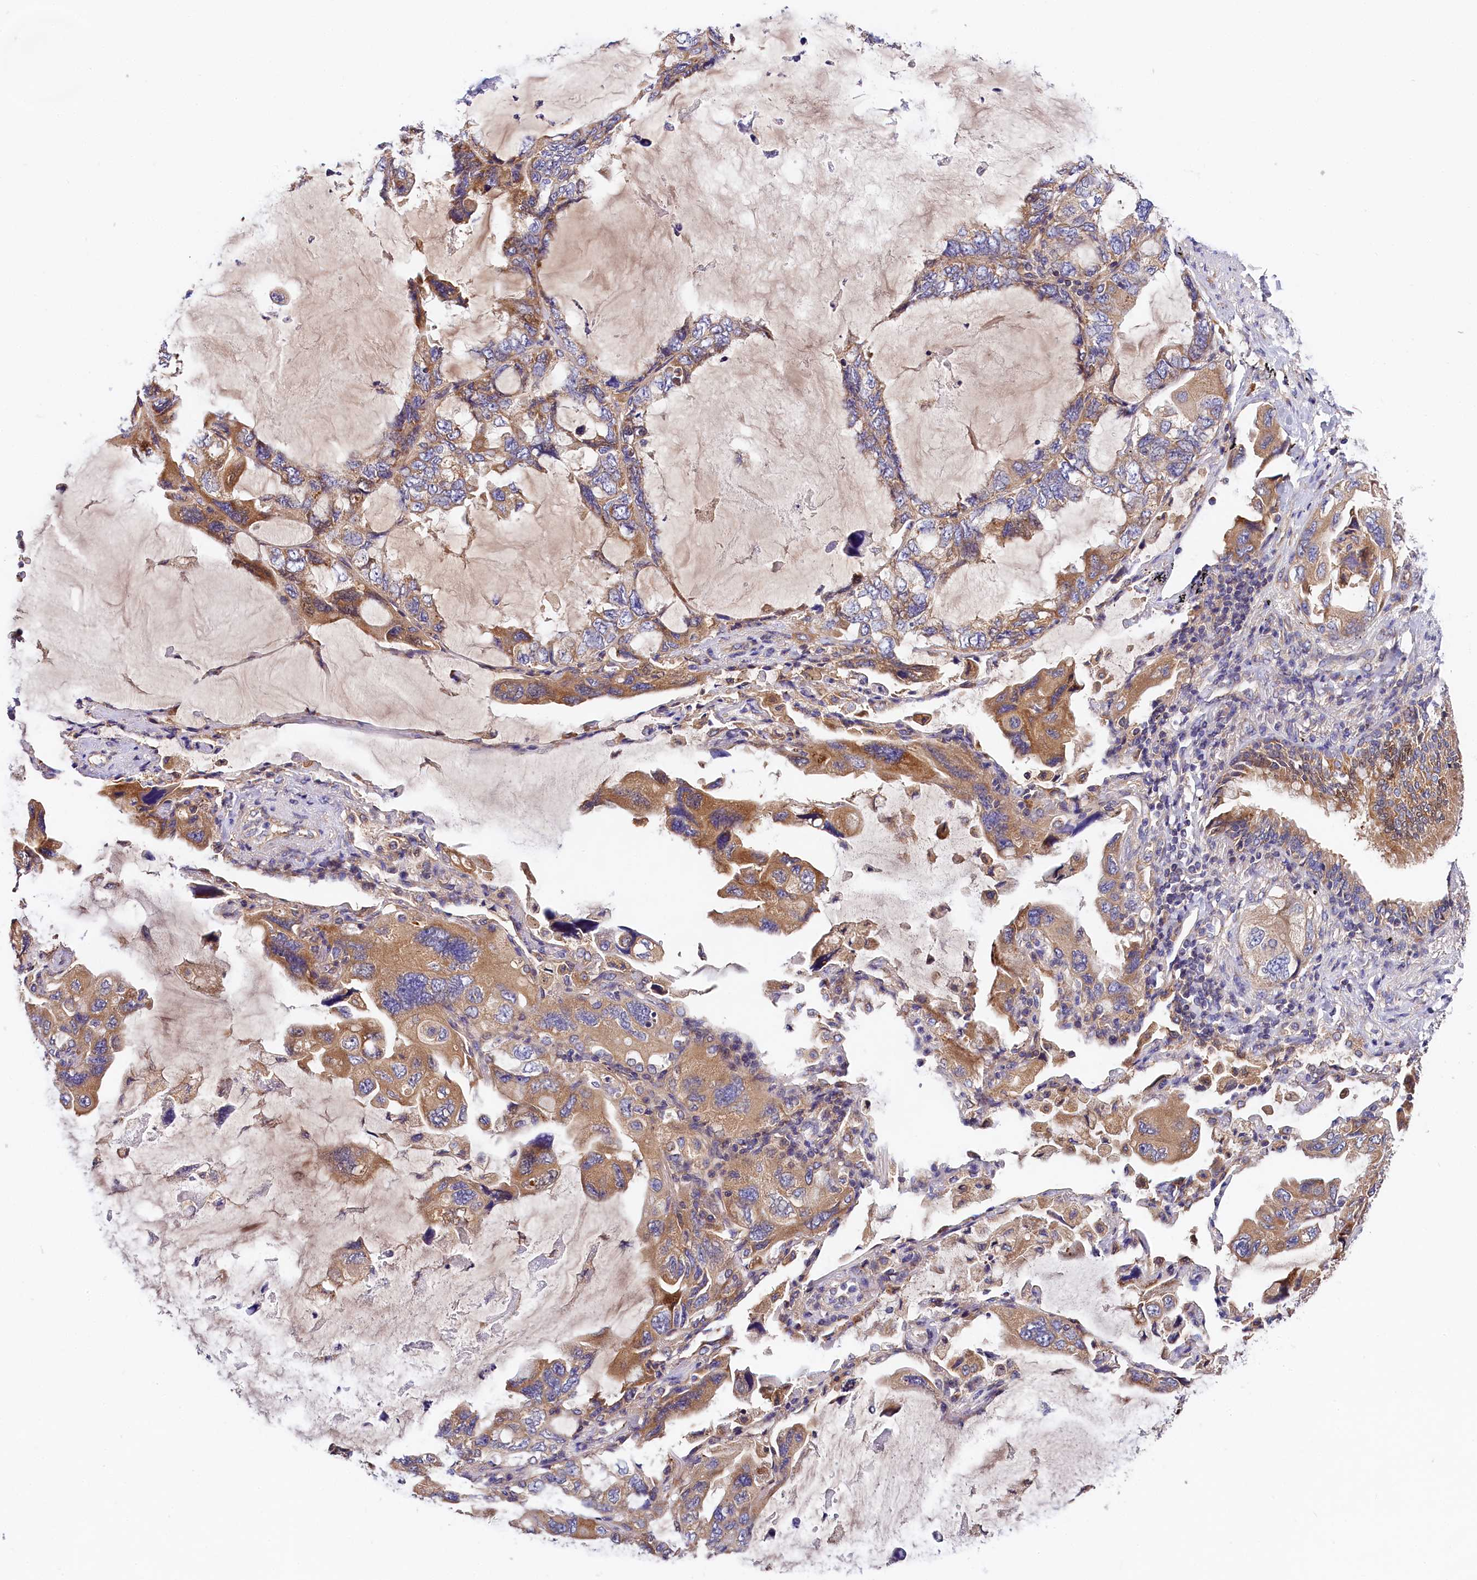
{"staining": {"intensity": "moderate", "quantity": ">75%", "location": "cytoplasmic/membranous"}, "tissue": "lung cancer", "cell_type": "Tumor cells", "image_type": "cancer", "snomed": [{"axis": "morphology", "description": "Squamous cell carcinoma, NOS"}, {"axis": "topography", "description": "Lung"}], "caption": "Moderate cytoplasmic/membranous protein expression is appreciated in about >75% of tumor cells in squamous cell carcinoma (lung).", "gene": "SPG11", "patient": {"sex": "female", "age": 73}}